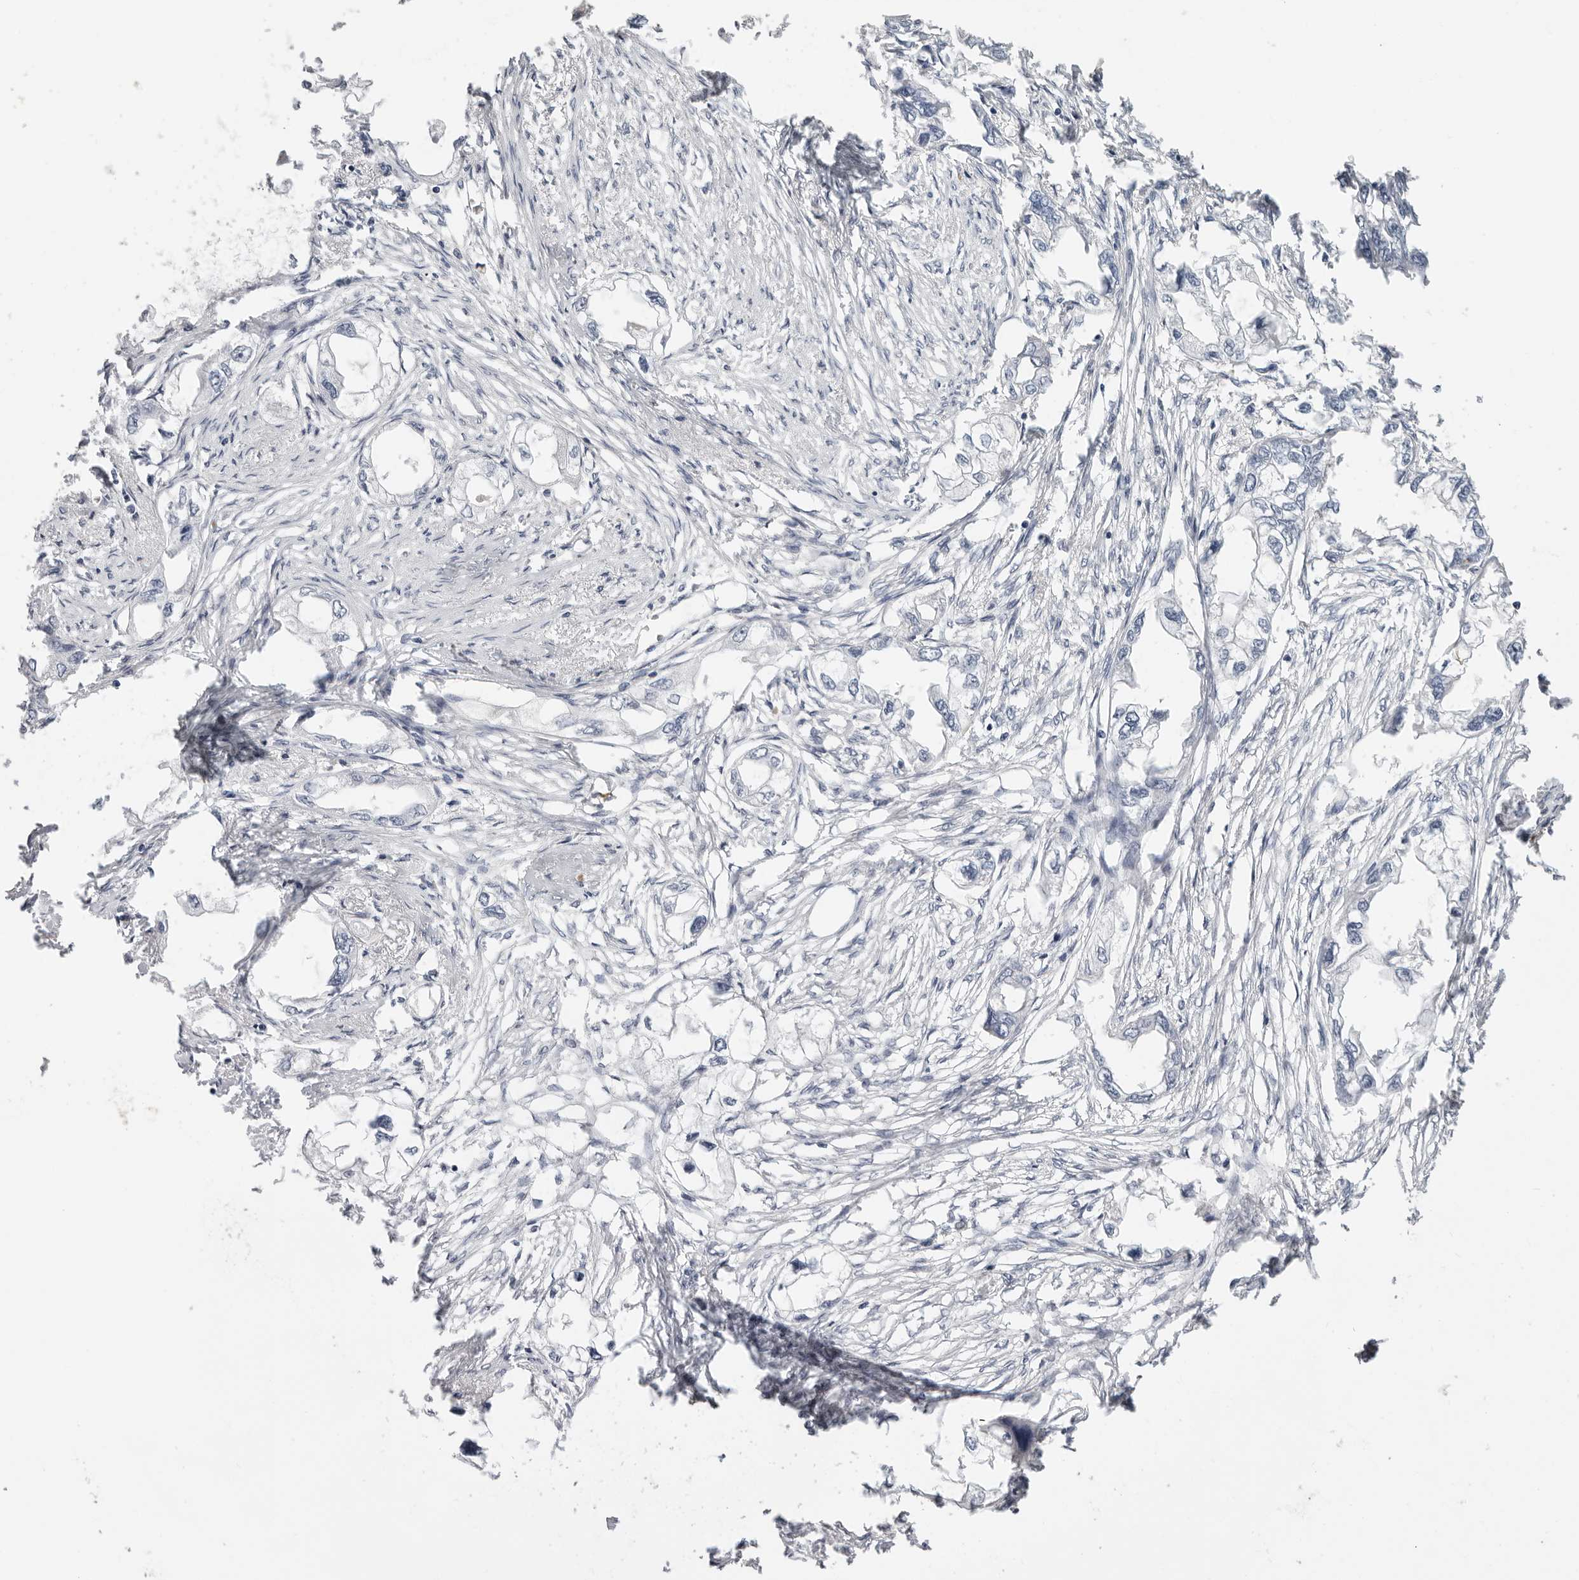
{"staining": {"intensity": "negative", "quantity": "none", "location": "none"}, "tissue": "endometrial cancer", "cell_type": "Tumor cells", "image_type": "cancer", "snomed": [{"axis": "morphology", "description": "Adenocarcinoma, NOS"}, {"axis": "morphology", "description": "Adenocarcinoma, metastatic, NOS"}, {"axis": "topography", "description": "Adipose tissue"}, {"axis": "topography", "description": "Endometrium"}], "caption": "High magnification brightfield microscopy of metastatic adenocarcinoma (endometrial) stained with DAB (3,3'-diaminobenzidine) (brown) and counterstained with hematoxylin (blue): tumor cells show no significant positivity. The staining was performed using DAB to visualize the protein expression in brown, while the nuclei were stained in blue with hematoxylin (Magnification: 20x).", "gene": "WDTC1", "patient": {"sex": "female", "age": 67}}